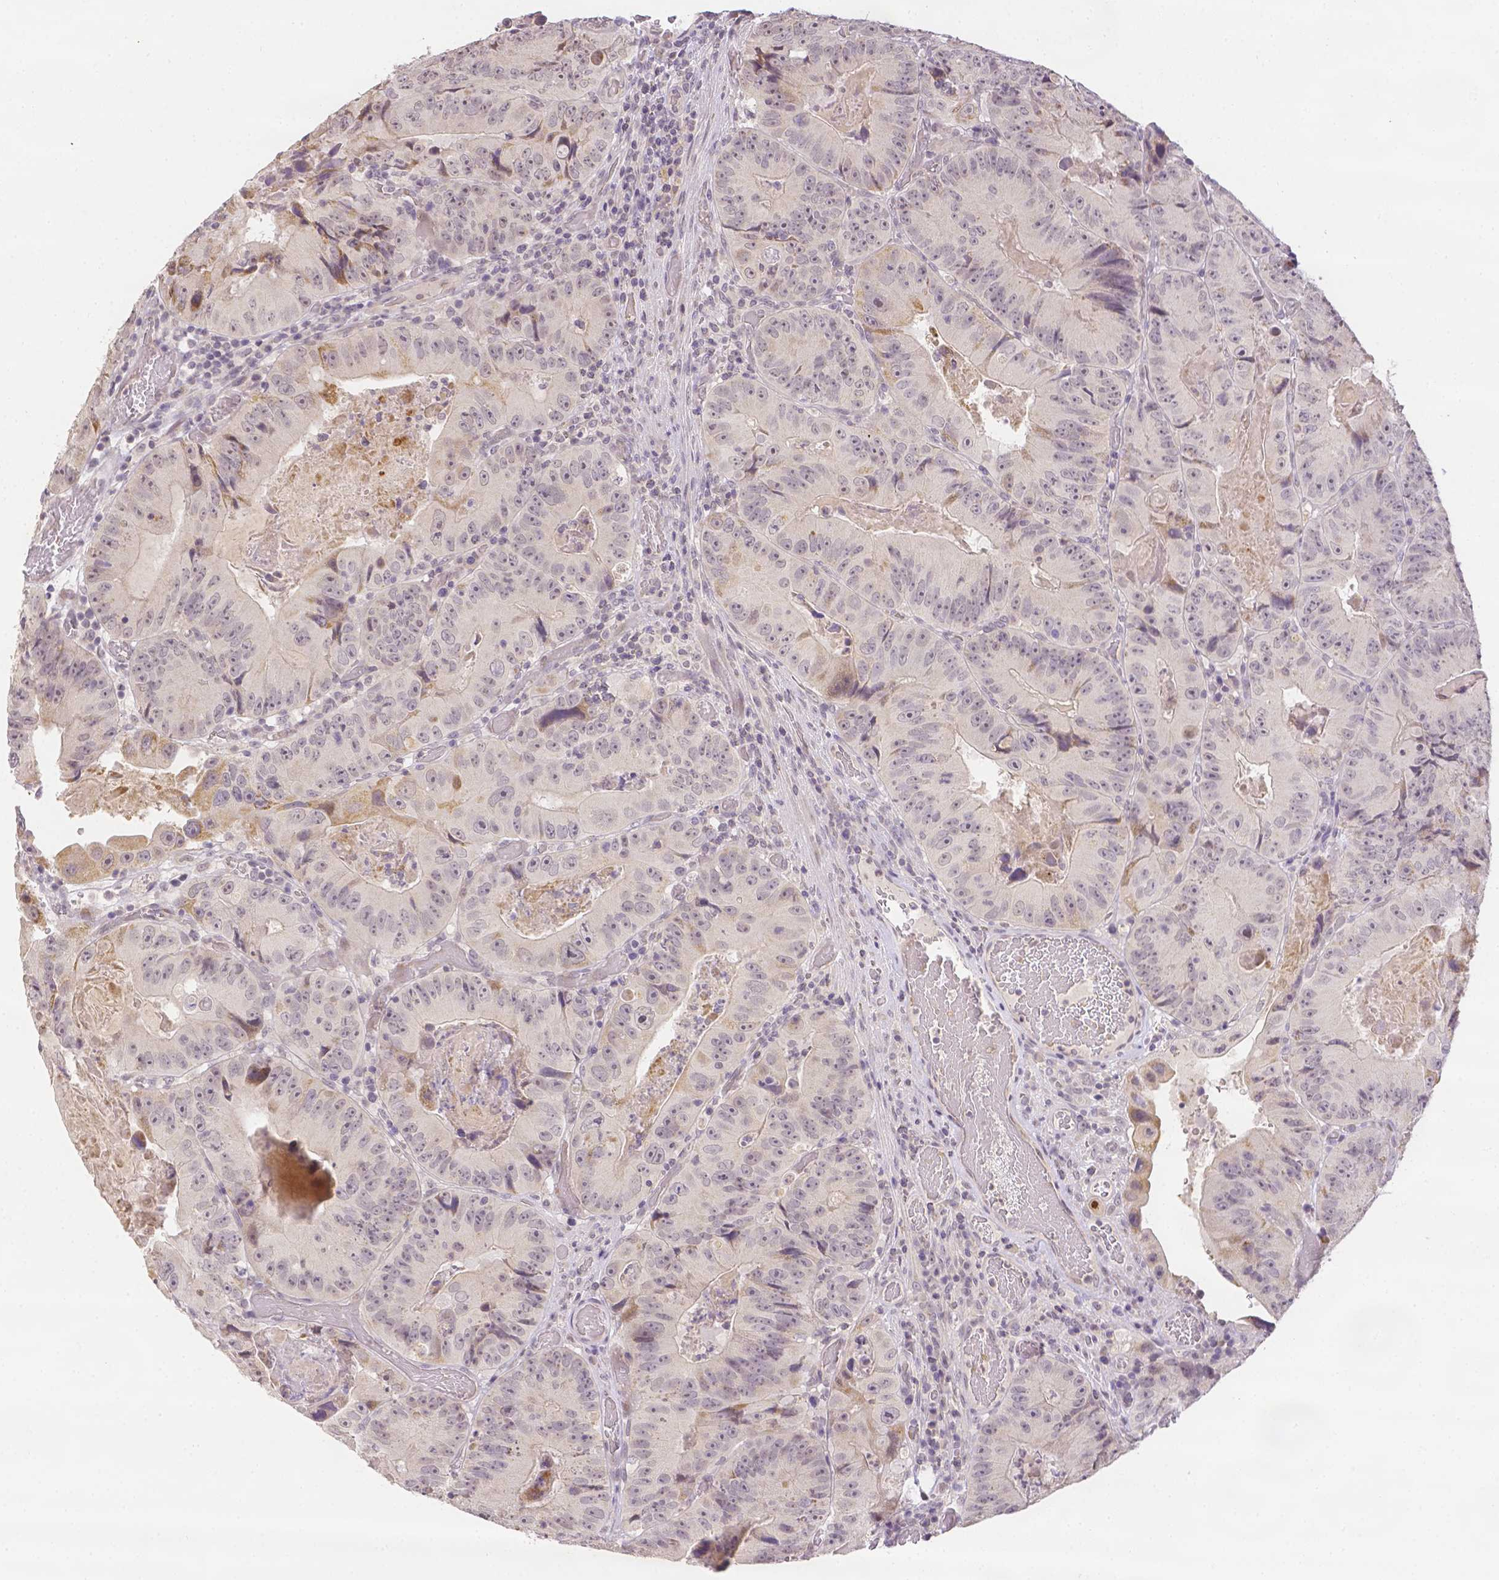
{"staining": {"intensity": "weak", "quantity": "<25%", "location": "cytoplasmic/membranous"}, "tissue": "colorectal cancer", "cell_type": "Tumor cells", "image_type": "cancer", "snomed": [{"axis": "morphology", "description": "Adenocarcinoma, NOS"}, {"axis": "topography", "description": "Colon"}], "caption": "Colorectal cancer stained for a protein using immunohistochemistry (IHC) demonstrates no expression tumor cells.", "gene": "ZNF280B", "patient": {"sex": "female", "age": 86}}